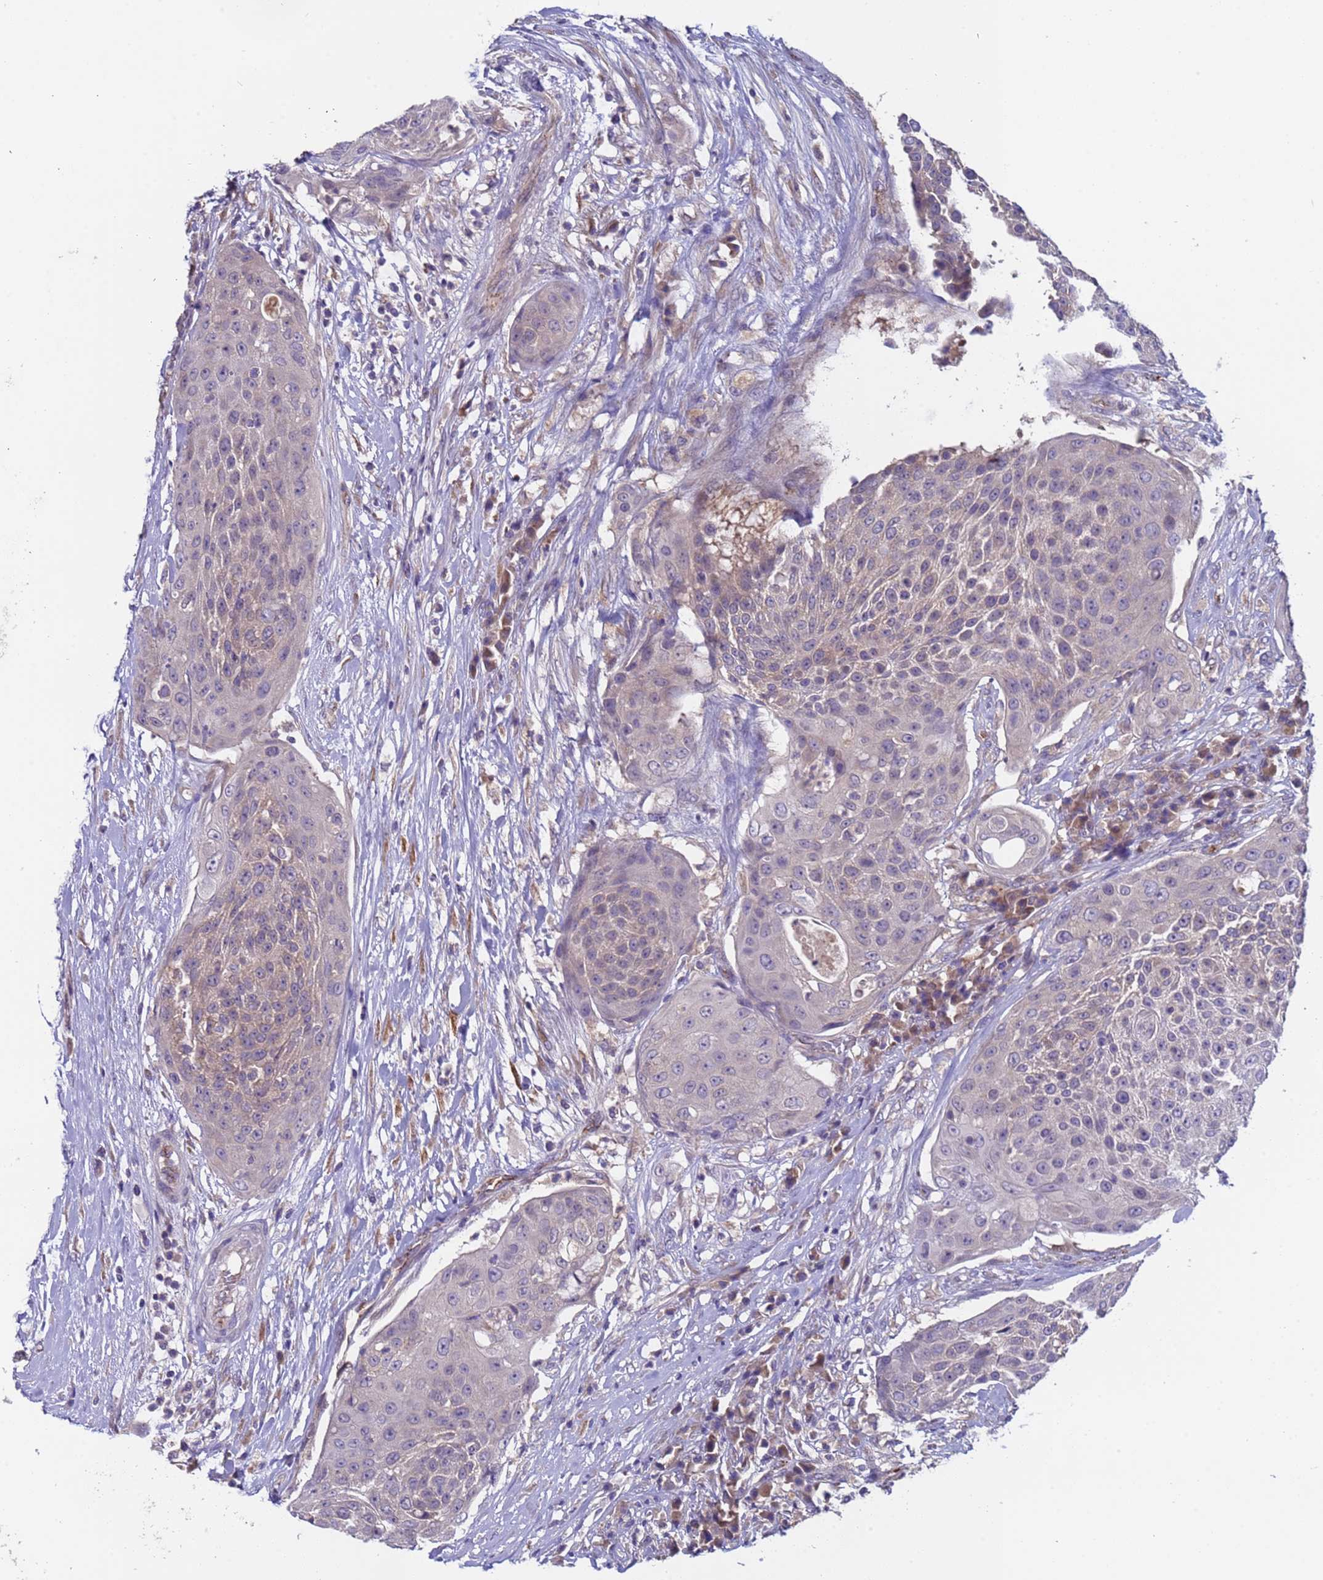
{"staining": {"intensity": "weak", "quantity": "<25%", "location": "cytoplasmic/membranous"}, "tissue": "urothelial cancer", "cell_type": "Tumor cells", "image_type": "cancer", "snomed": [{"axis": "morphology", "description": "Urothelial carcinoma, High grade"}, {"axis": "topography", "description": "Urinary bladder"}], "caption": "Micrograph shows no significant protein staining in tumor cells of high-grade urothelial carcinoma.", "gene": "ZNF248", "patient": {"sex": "female", "age": 63}}